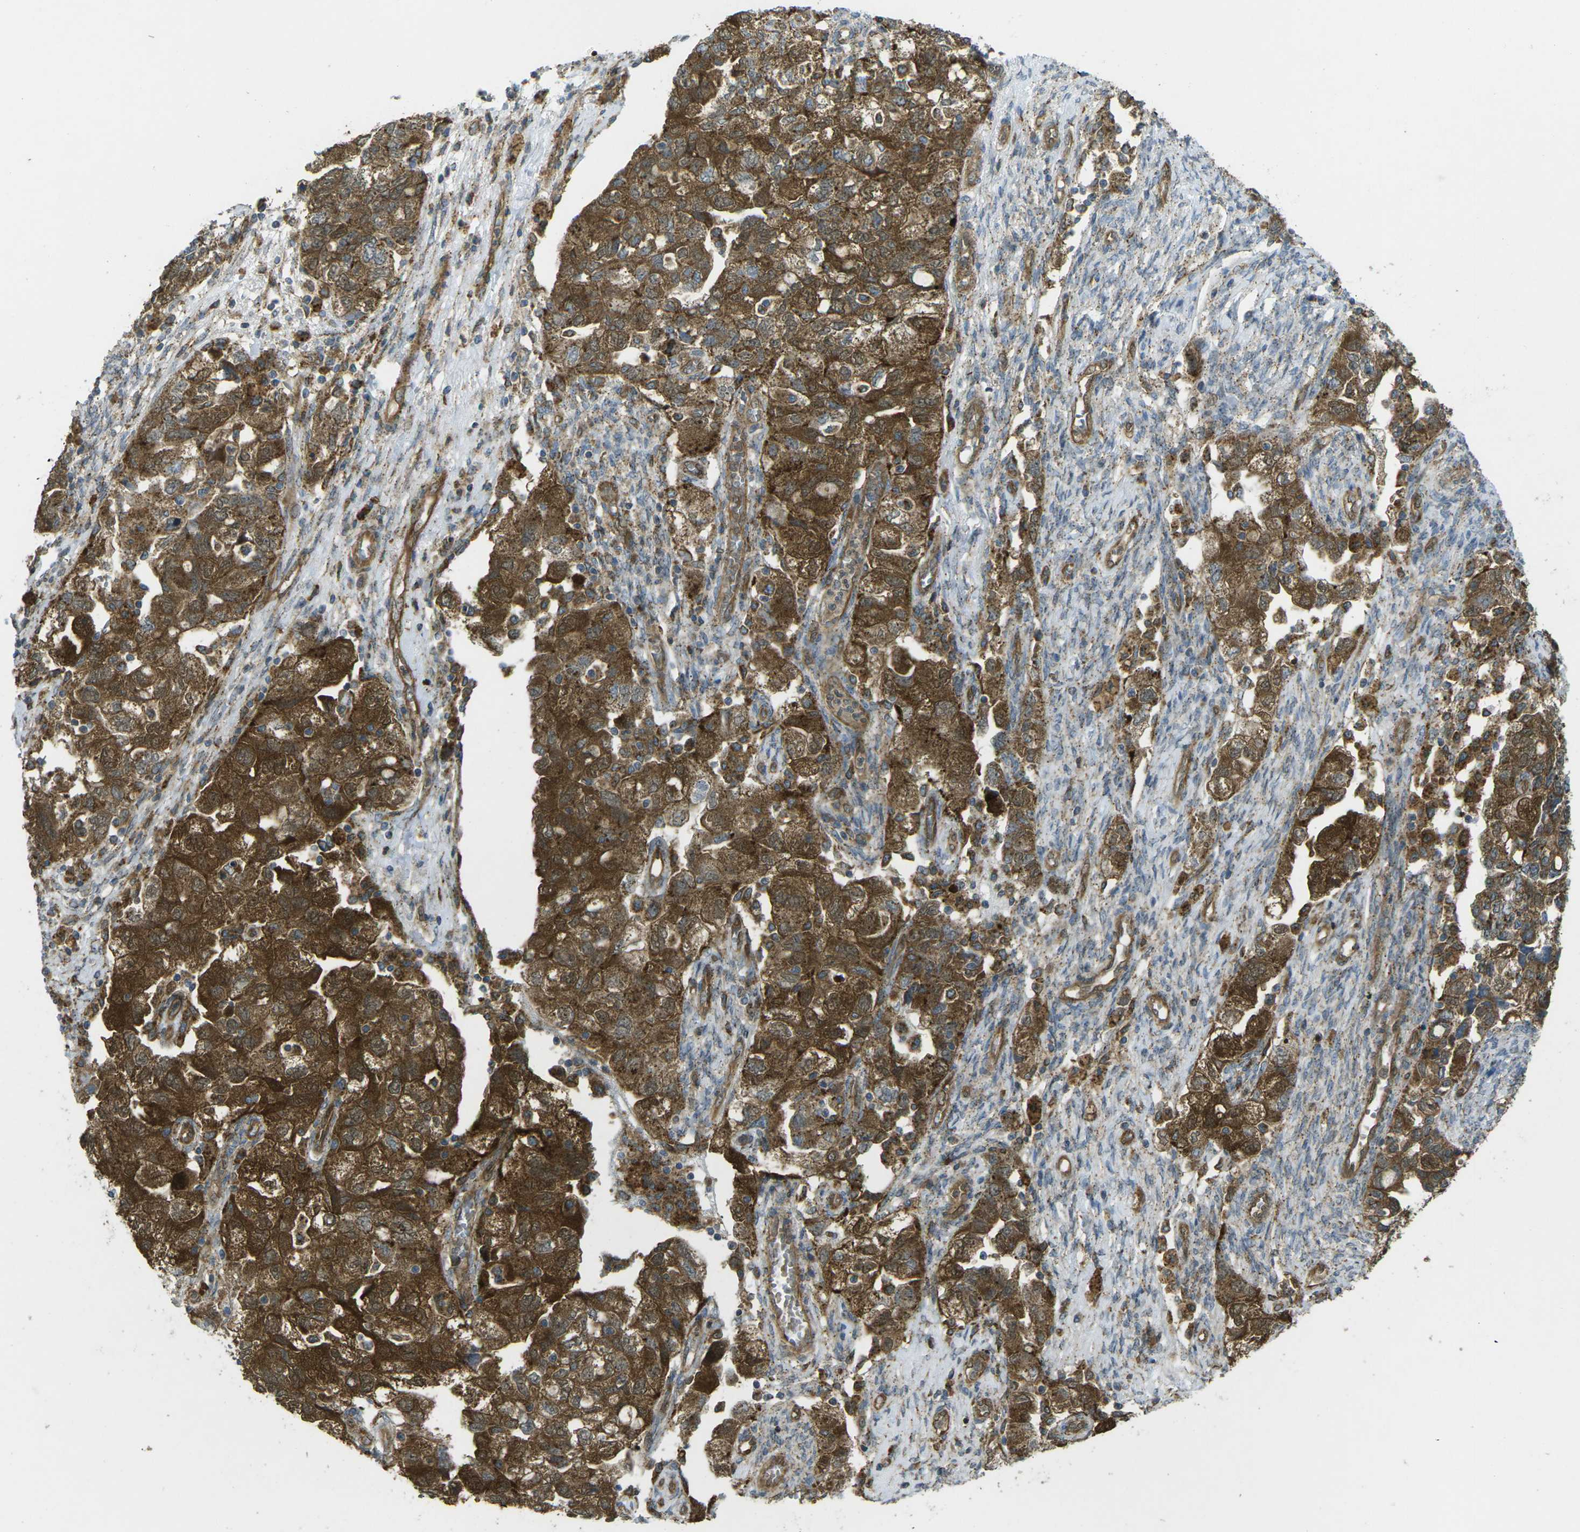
{"staining": {"intensity": "strong", "quantity": ">75%", "location": "cytoplasmic/membranous"}, "tissue": "ovarian cancer", "cell_type": "Tumor cells", "image_type": "cancer", "snomed": [{"axis": "morphology", "description": "Carcinoma, NOS"}, {"axis": "morphology", "description": "Cystadenocarcinoma, serous, NOS"}, {"axis": "topography", "description": "Ovary"}], "caption": "DAB immunohistochemical staining of human ovarian cancer (carcinoma) demonstrates strong cytoplasmic/membranous protein staining in about >75% of tumor cells.", "gene": "CHMP3", "patient": {"sex": "female", "age": 69}}